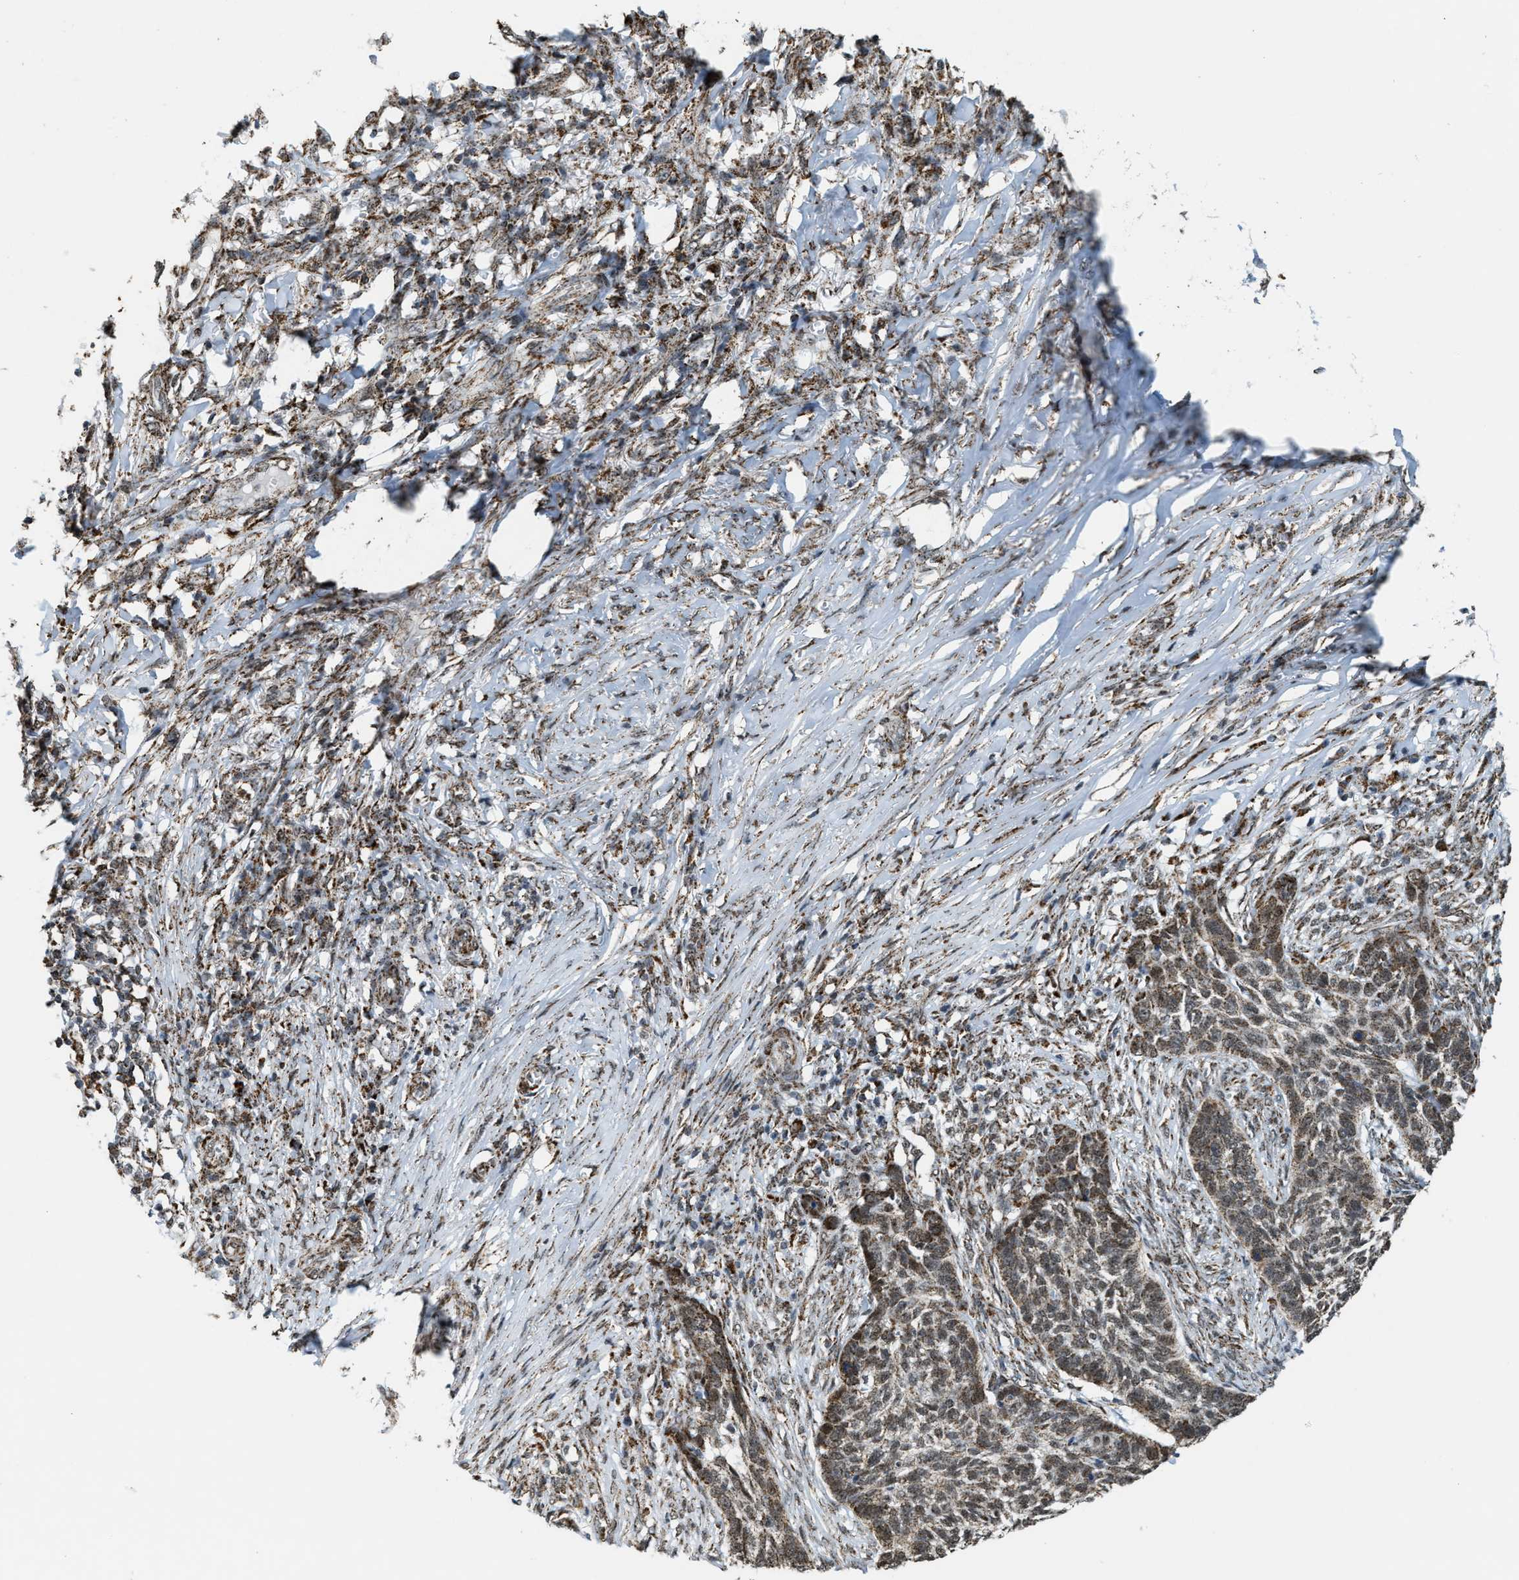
{"staining": {"intensity": "weak", "quantity": "25%-75%", "location": "cytoplasmic/membranous,nuclear"}, "tissue": "skin cancer", "cell_type": "Tumor cells", "image_type": "cancer", "snomed": [{"axis": "morphology", "description": "Basal cell carcinoma"}, {"axis": "topography", "description": "Skin"}], "caption": "A brown stain highlights weak cytoplasmic/membranous and nuclear expression of a protein in human skin basal cell carcinoma tumor cells. Using DAB (3,3'-diaminobenzidine) (brown) and hematoxylin (blue) stains, captured at high magnification using brightfield microscopy.", "gene": "HIBADH", "patient": {"sex": "male", "age": 85}}